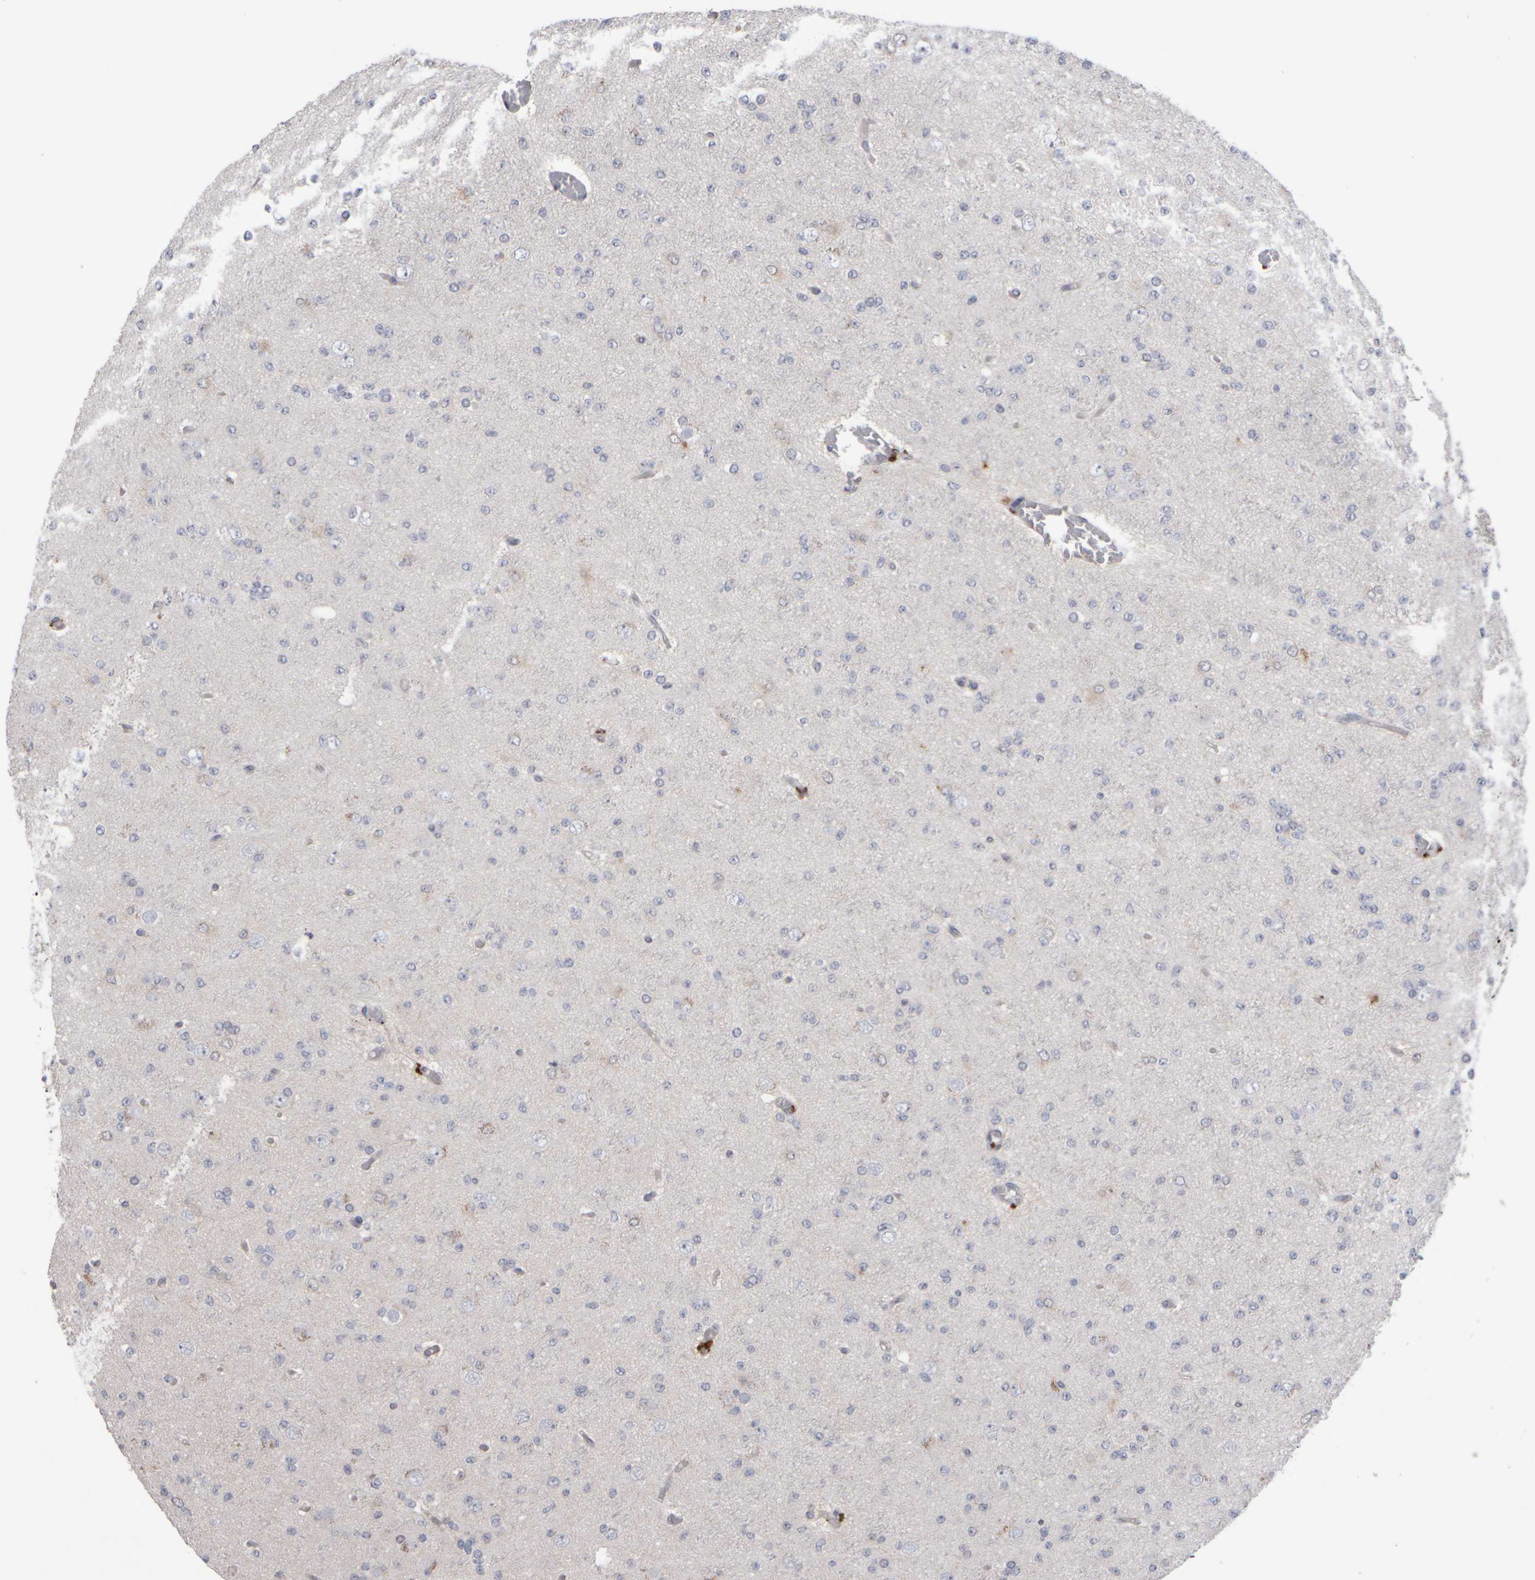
{"staining": {"intensity": "negative", "quantity": "none", "location": "none"}, "tissue": "glioma", "cell_type": "Tumor cells", "image_type": "cancer", "snomed": [{"axis": "morphology", "description": "Glioma, malignant, Low grade"}, {"axis": "topography", "description": "Brain"}], "caption": "Immunohistochemical staining of human low-grade glioma (malignant) shows no significant expression in tumor cells.", "gene": "EPHX2", "patient": {"sex": "female", "age": 22}}